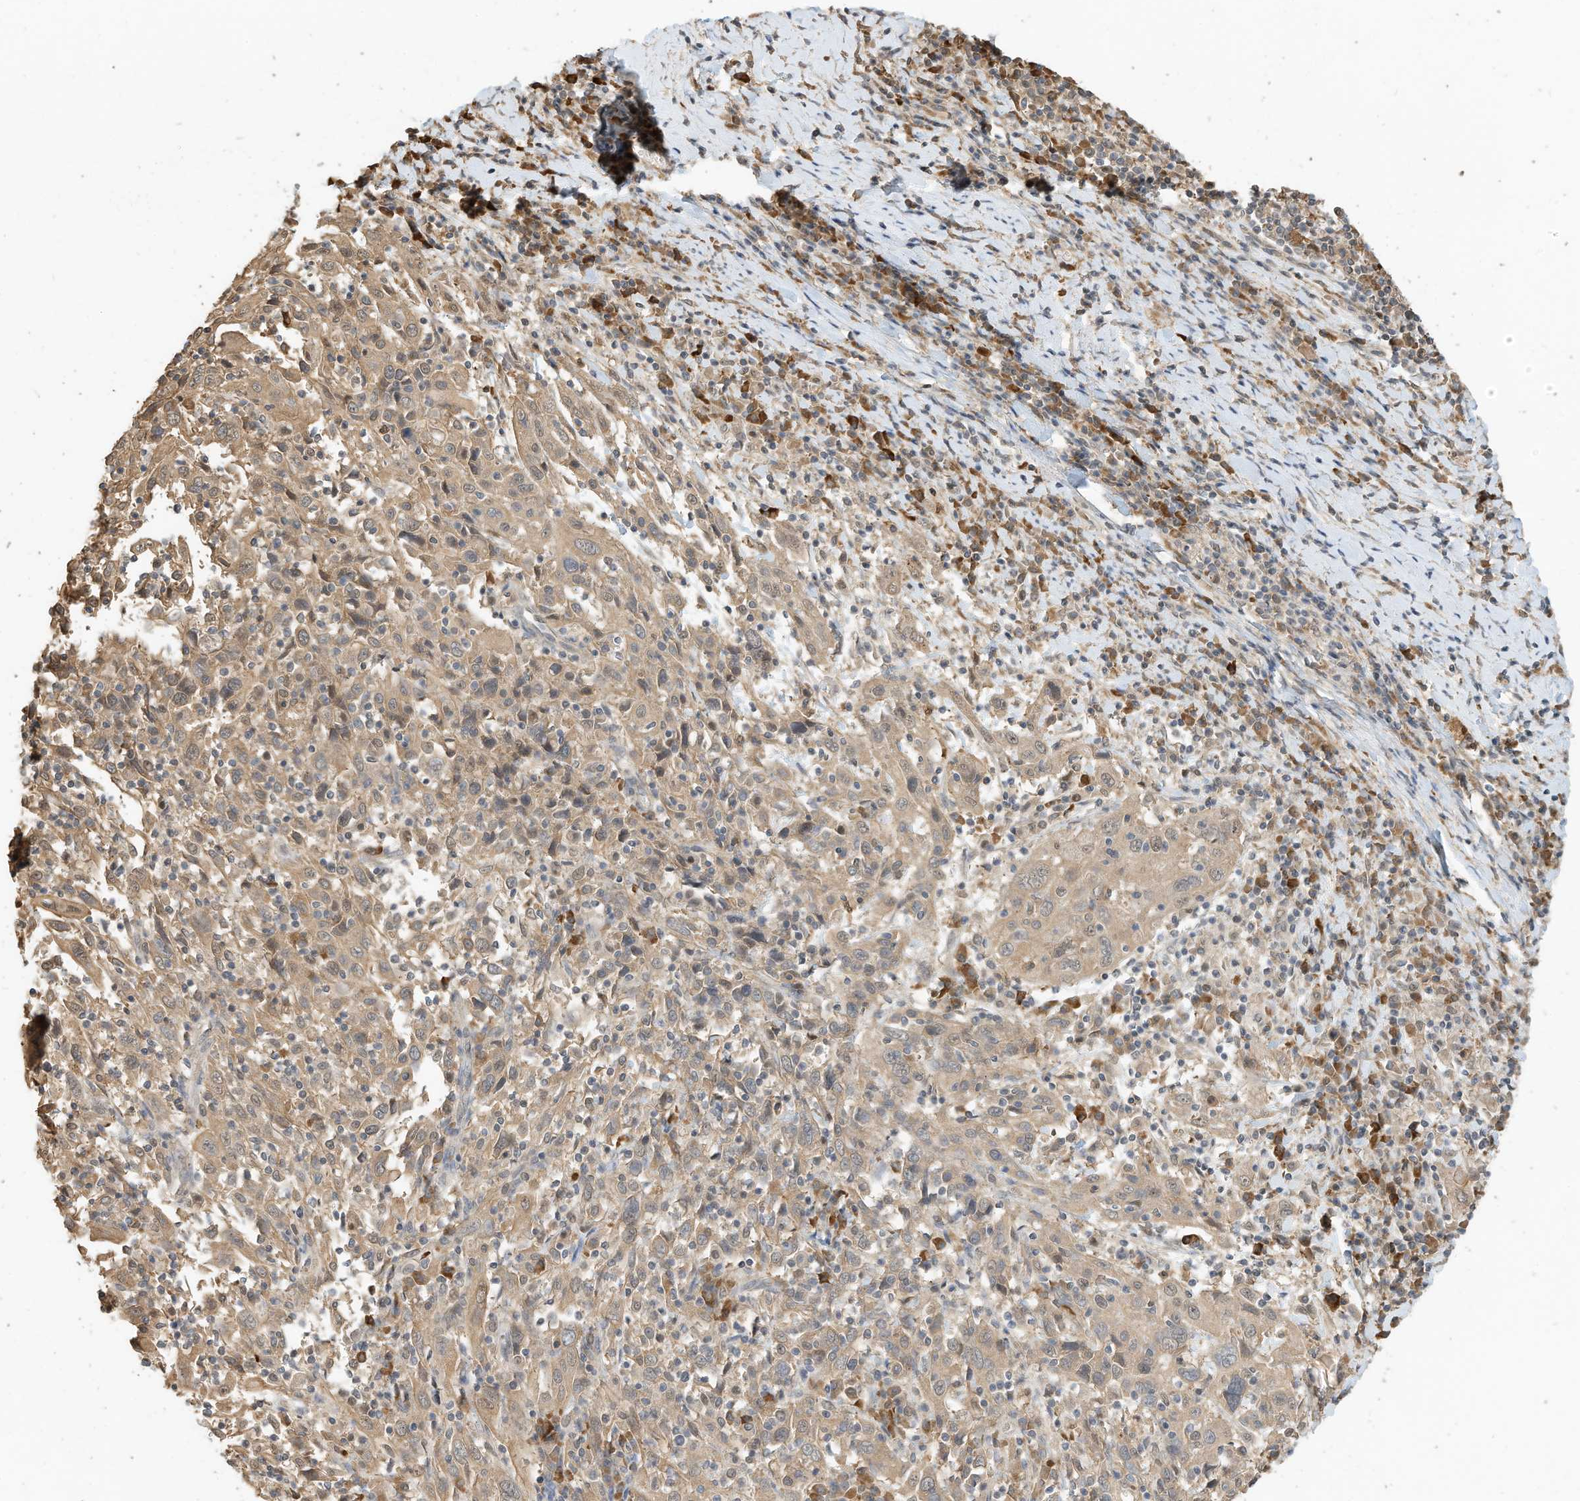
{"staining": {"intensity": "moderate", "quantity": ">75%", "location": "cytoplasmic/membranous"}, "tissue": "cervical cancer", "cell_type": "Tumor cells", "image_type": "cancer", "snomed": [{"axis": "morphology", "description": "Squamous cell carcinoma, NOS"}, {"axis": "topography", "description": "Cervix"}], "caption": "The histopathology image reveals staining of cervical cancer (squamous cell carcinoma), revealing moderate cytoplasmic/membranous protein staining (brown color) within tumor cells.", "gene": "OFD1", "patient": {"sex": "female", "age": 46}}